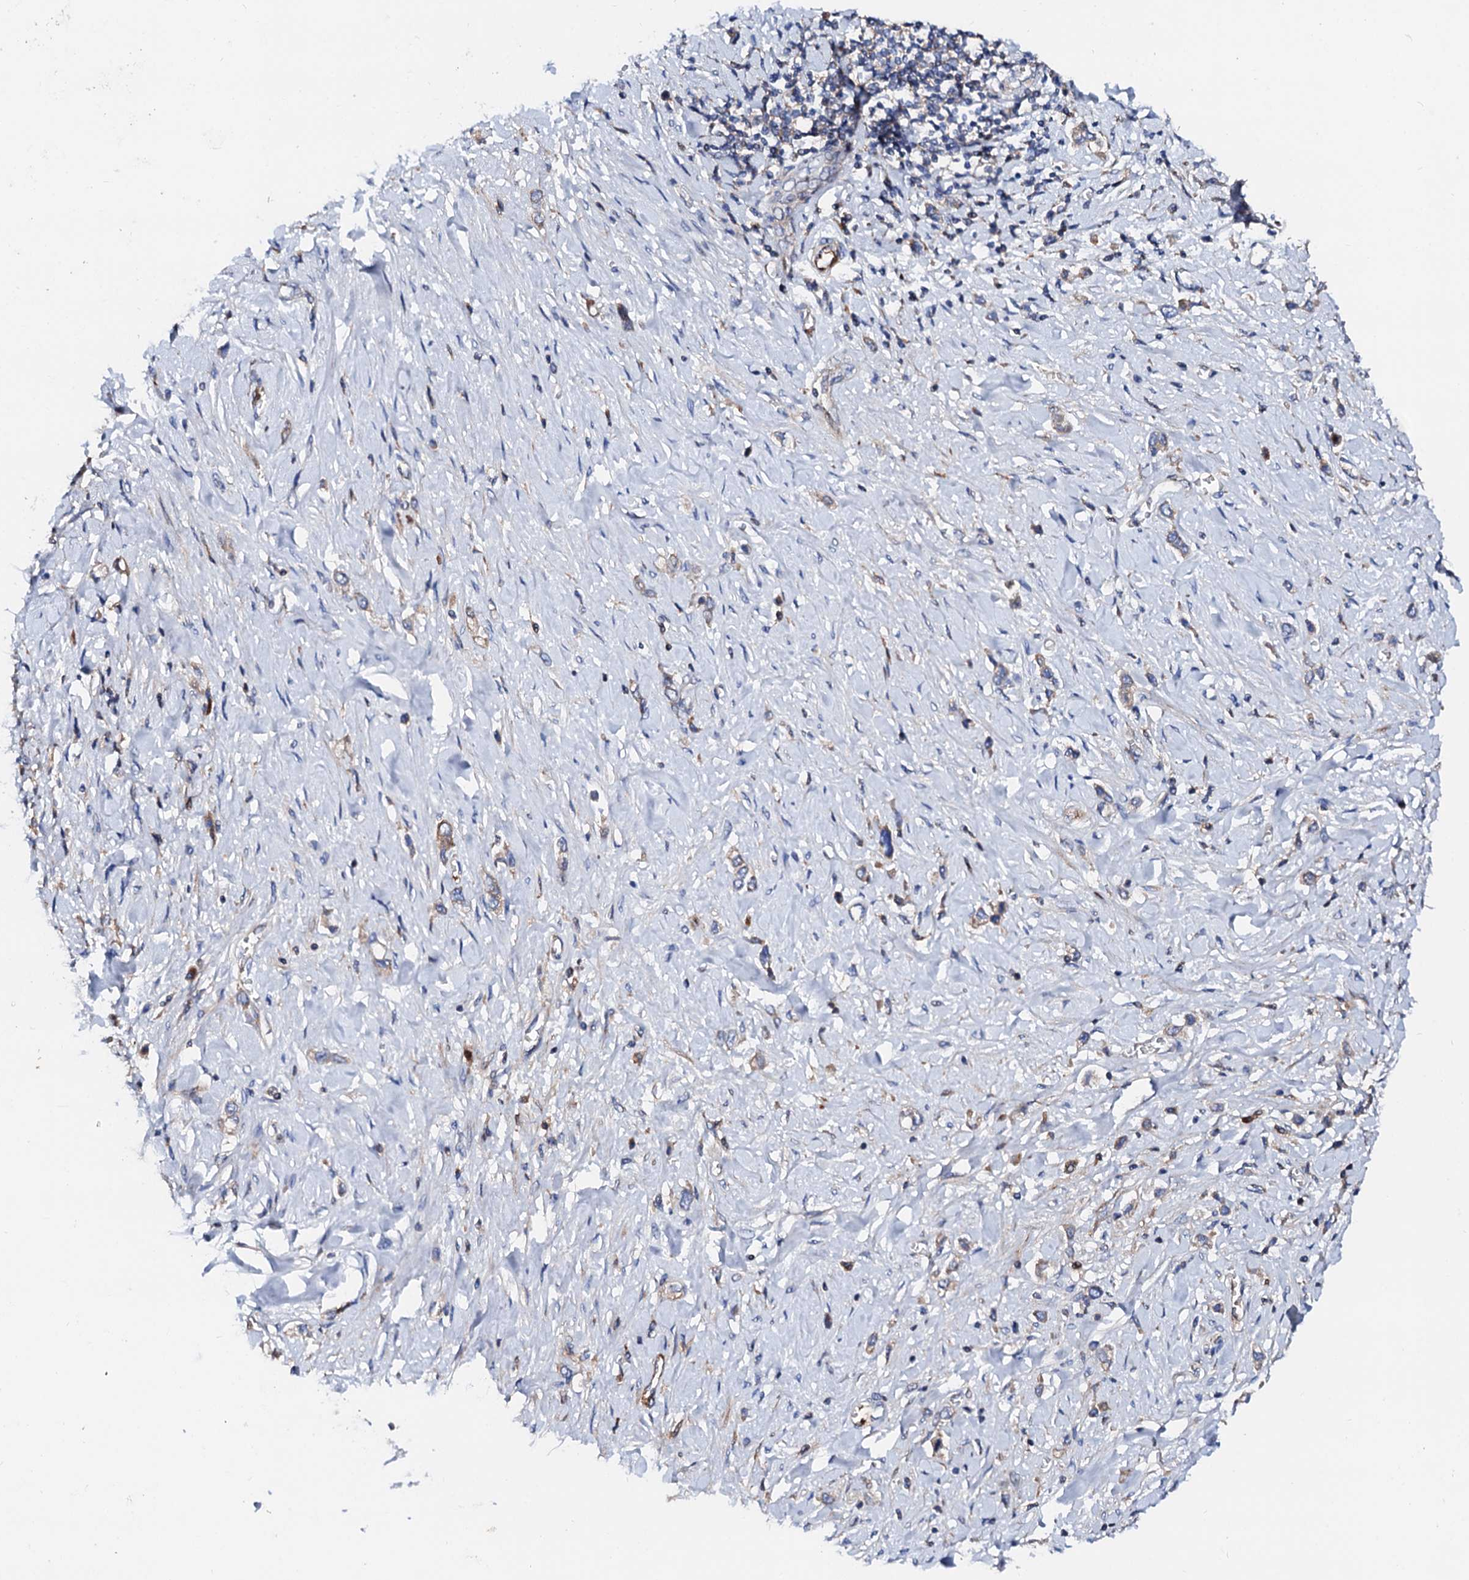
{"staining": {"intensity": "moderate", "quantity": "<25%", "location": "cytoplasmic/membranous"}, "tissue": "stomach cancer", "cell_type": "Tumor cells", "image_type": "cancer", "snomed": [{"axis": "morphology", "description": "Normal tissue, NOS"}, {"axis": "morphology", "description": "Adenocarcinoma, NOS"}, {"axis": "topography", "description": "Stomach, upper"}, {"axis": "topography", "description": "Stomach"}], "caption": "This is an image of immunohistochemistry staining of stomach cancer (adenocarcinoma), which shows moderate positivity in the cytoplasmic/membranous of tumor cells.", "gene": "SLC10A7", "patient": {"sex": "female", "age": 65}}